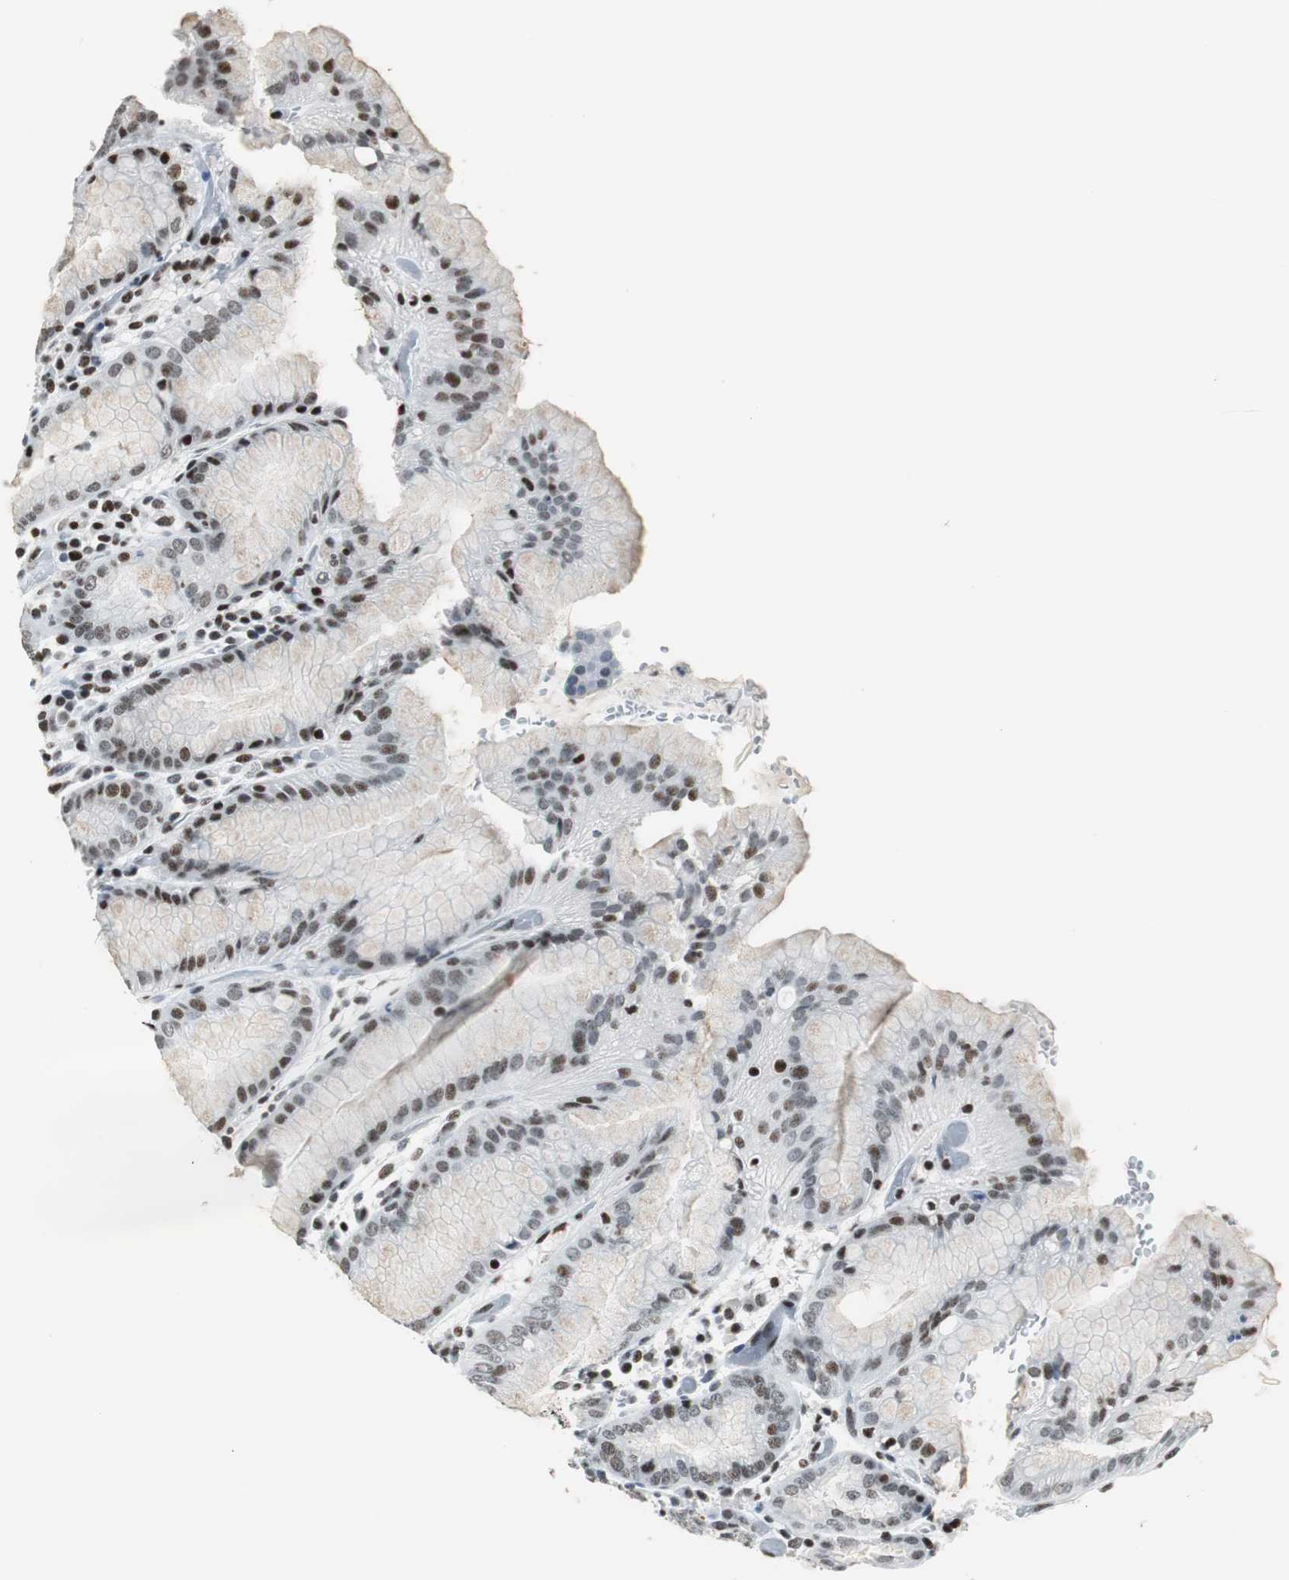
{"staining": {"intensity": "weak", "quantity": "25%-75%", "location": "nuclear"}, "tissue": "stomach", "cell_type": "Glandular cells", "image_type": "normal", "snomed": [{"axis": "morphology", "description": "Normal tissue, NOS"}, {"axis": "topography", "description": "Stomach"}, {"axis": "topography", "description": "Stomach, lower"}], "caption": "Protein staining of unremarkable stomach demonstrates weak nuclear positivity in approximately 25%-75% of glandular cells.", "gene": "RBBP4", "patient": {"sex": "female", "age": 75}}